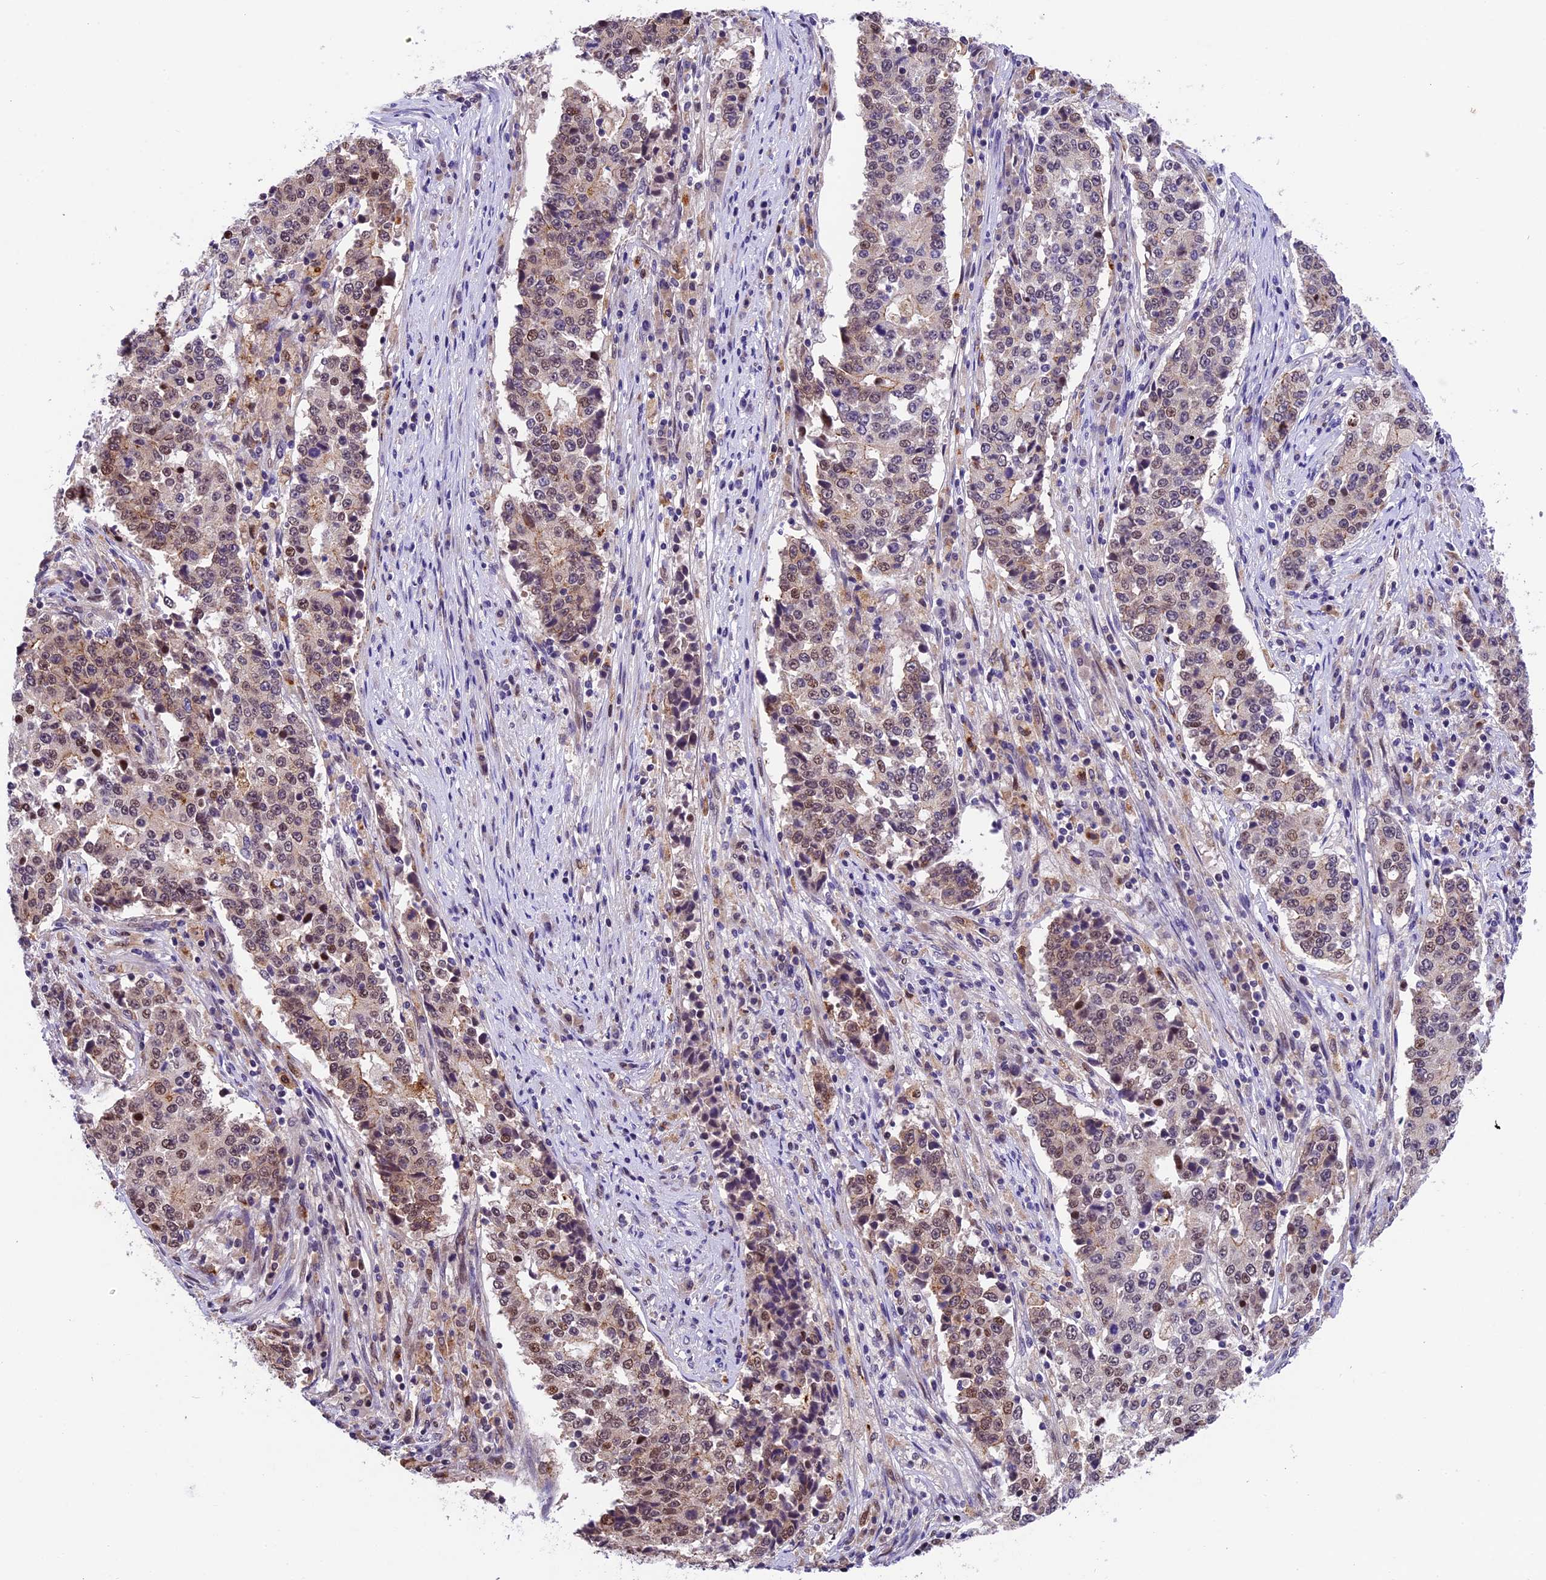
{"staining": {"intensity": "weak", "quantity": ">75%", "location": "nuclear"}, "tissue": "stomach cancer", "cell_type": "Tumor cells", "image_type": "cancer", "snomed": [{"axis": "morphology", "description": "Adenocarcinoma, NOS"}, {"axis": "topography", "description": "Stomach"}], "caption": "Weak nuclear positivity is identified in approximately >75% of tumor cells in stomach cancer (adenocarcinoma).", "gene": "CCSER1", "patient": {"sex": "male", "age": 59}}